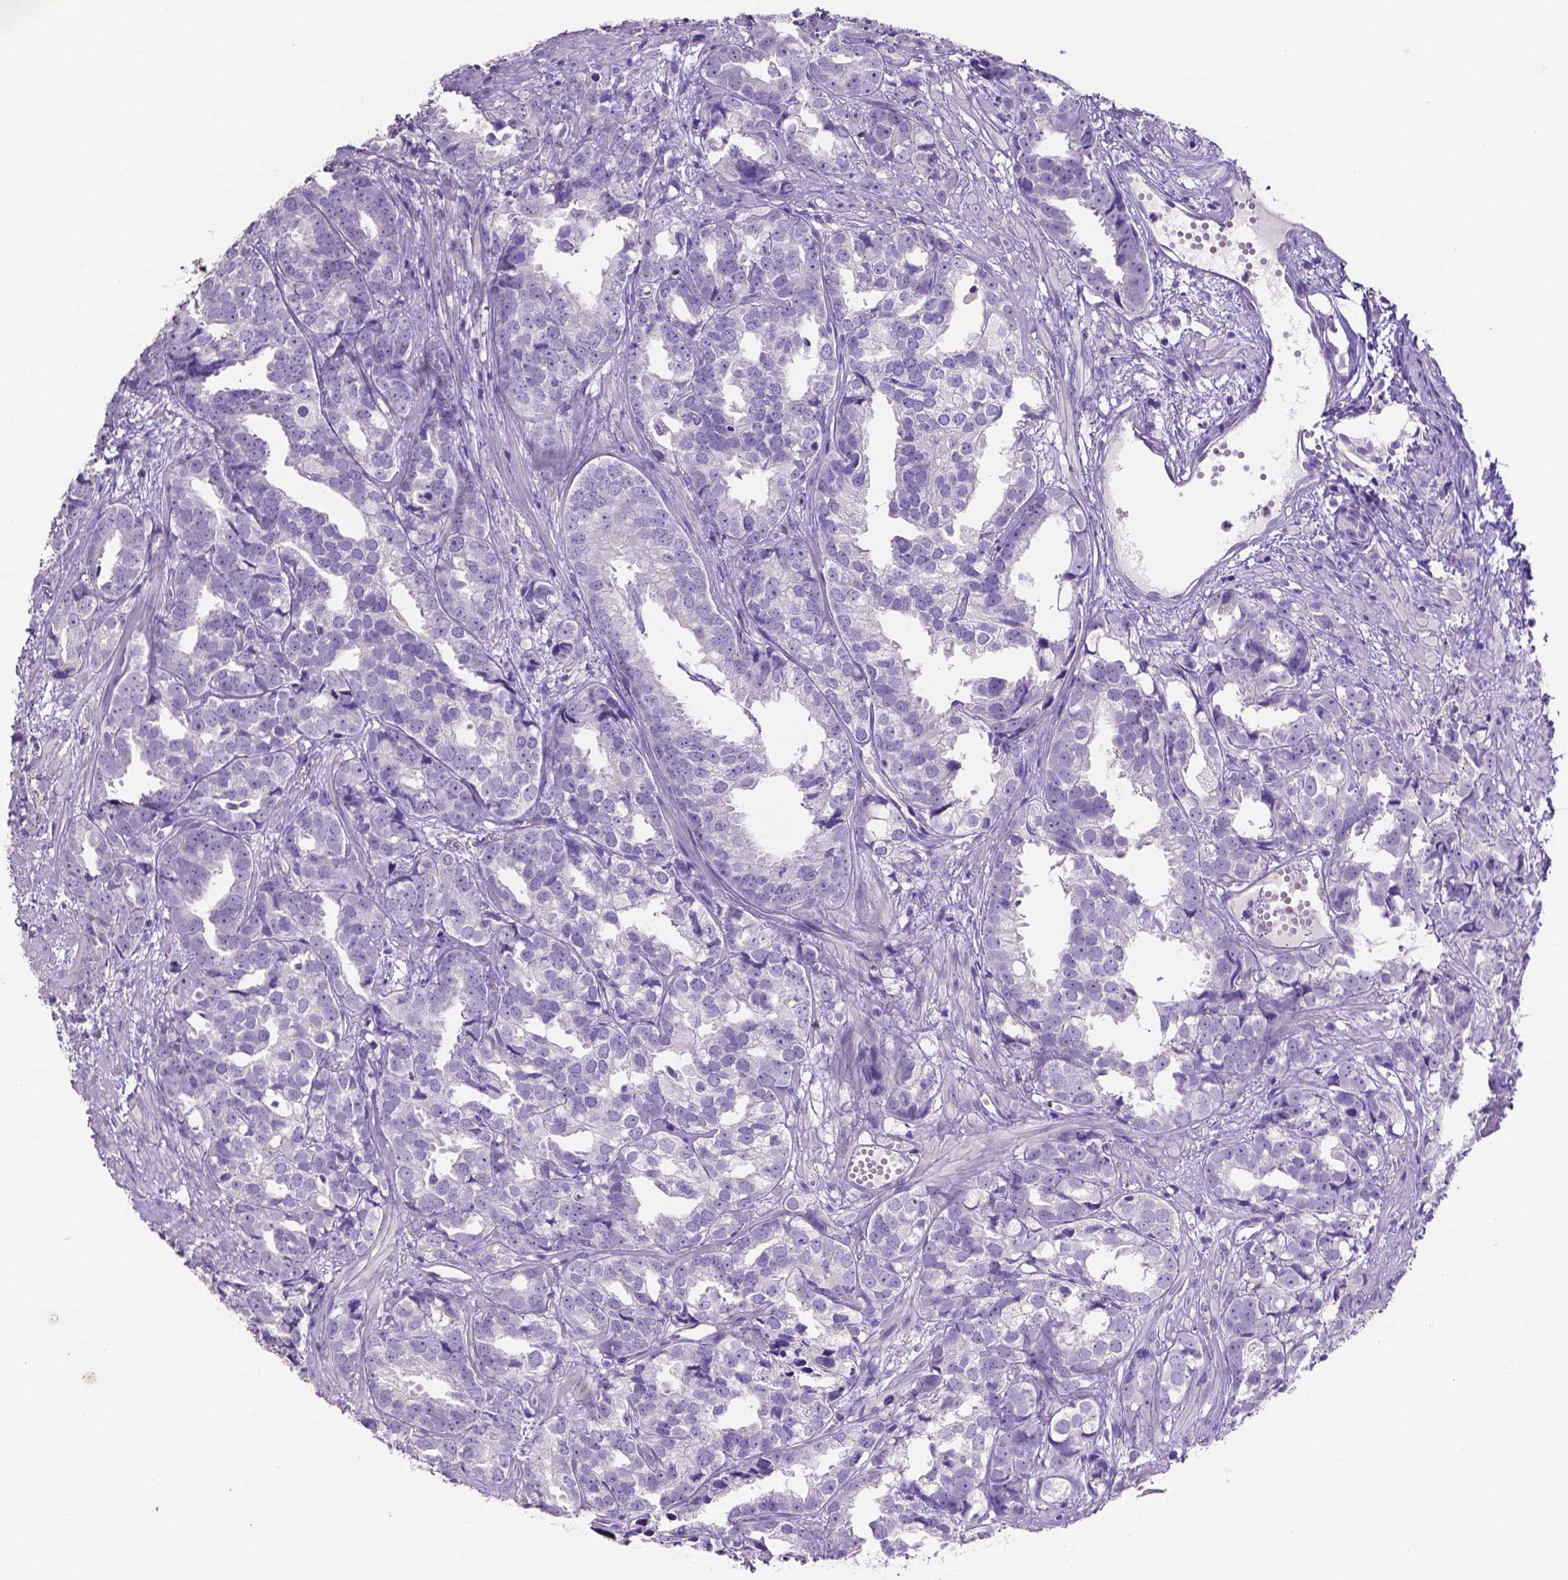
{"staining": {"intensity": "negative", "quantity": "none", "location": "none"}, "tissue": "prostate cancer", "cell_type": "Tumor cells", "image_type": "cancer", "snomed": [{"axis": "morphology", "description": "Adenocarcinoma, High grade"}, {"axis": "topography", "description": "Prostate"}], "caption": "DAB immunohistochemical staining of human adenocarcinoma (high-grade) (prostate) shows no significant staining in tumor cells. (DAB (3,3'-diaminobenzidine) IHC visualized using brightfield microscopy, high magnification).", "gene": "SLC22A2", "patient": {"sex": "male", "age": 79}}